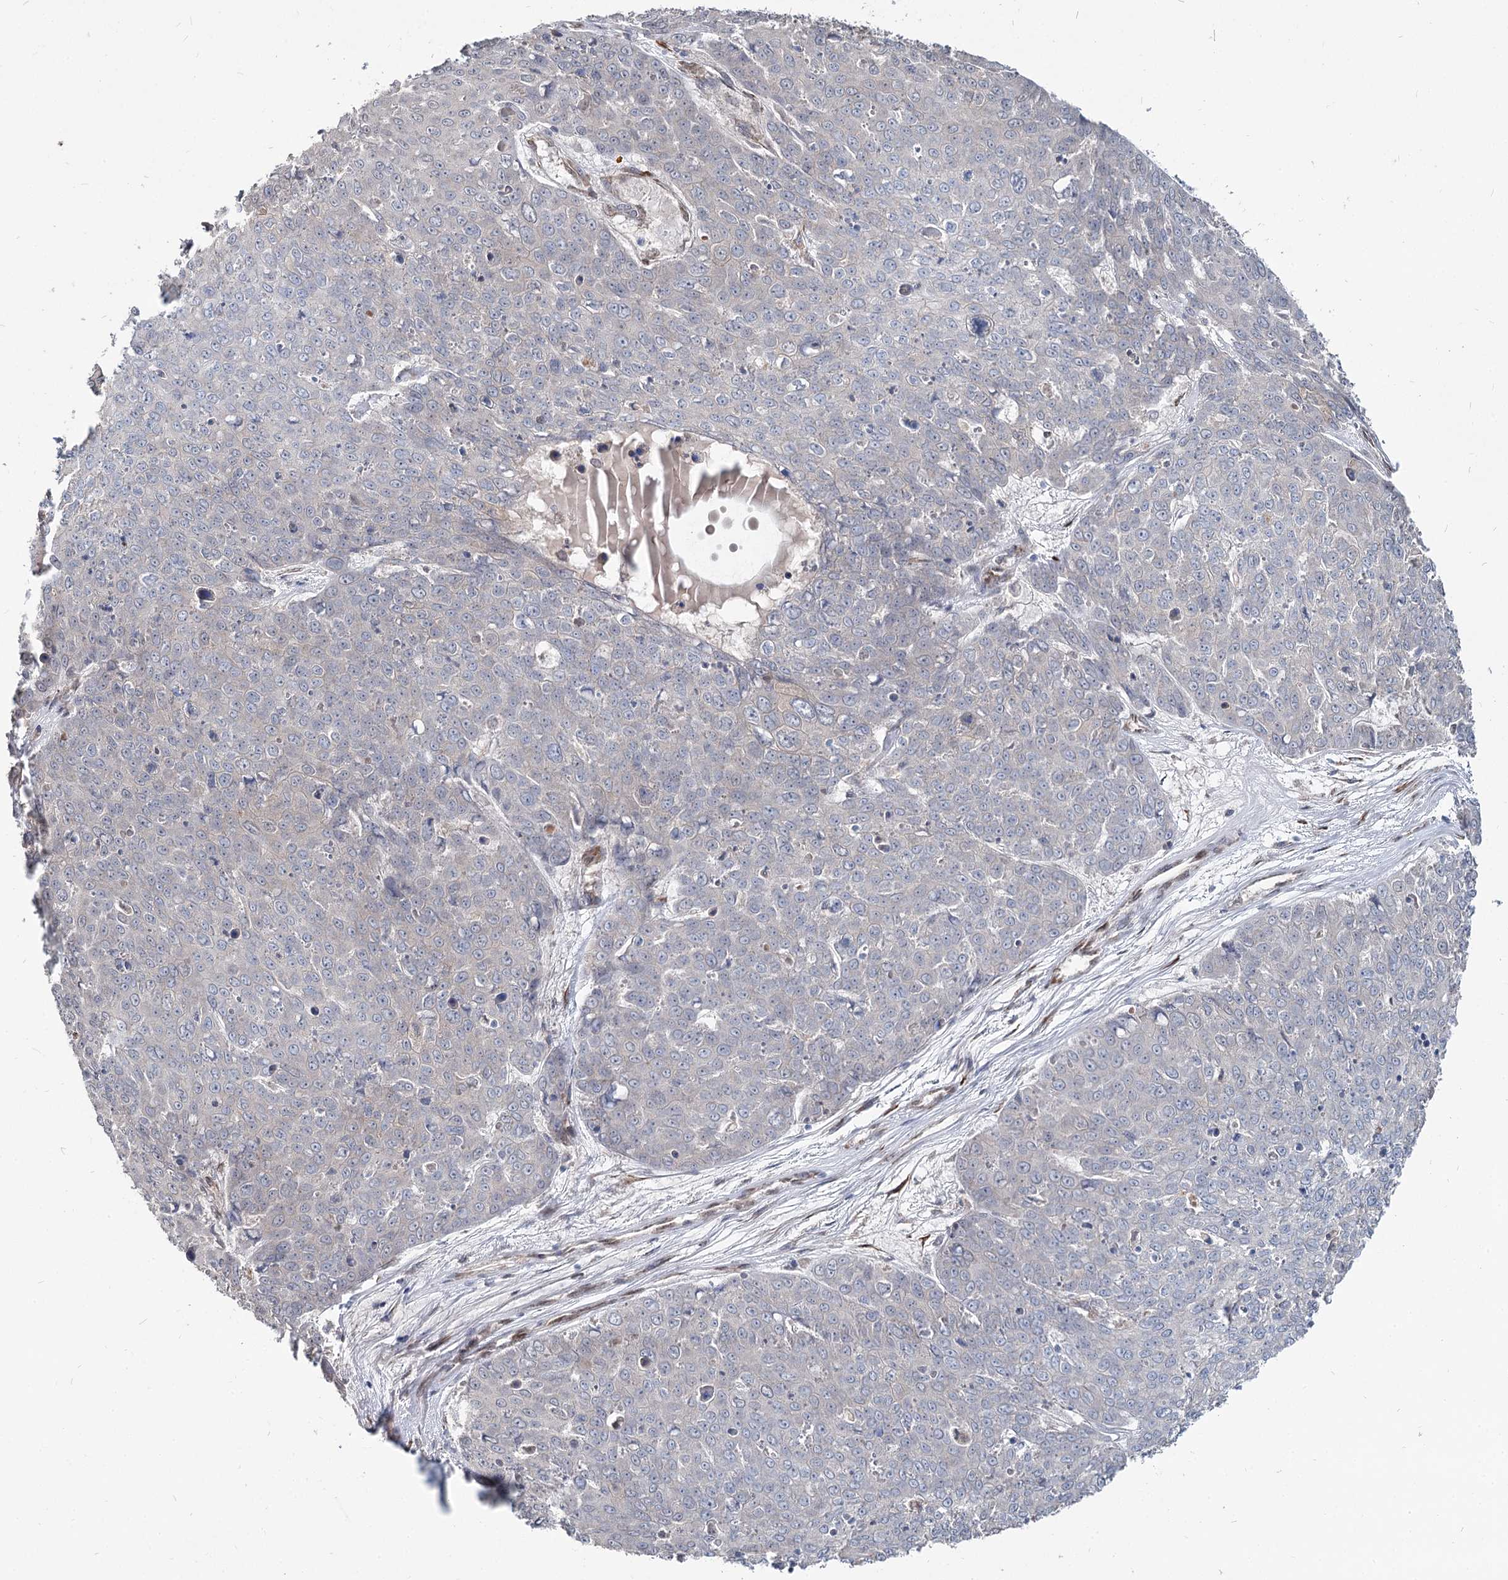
{"staining": {"intensity": "negative", "quantity": "none", "location": "none"}, "tissue": "skin cancer", "cell_type": "Tumor cells", "image_type": "cancer", "snomed": [{"axis": "morphology", "description": "Squamous cell carcinoma, NOS"}, {"axis": "topography", "description": "Skin"}], "caption": "DAB immunohistochemical staining of human skin cancer reveals no significant positivity in tumor cells. (DAB (3,3'-diaminobenzidine) IHC, high magnification).", "gene": "SPART", "patient": {"sex": "male", "age": 71}}